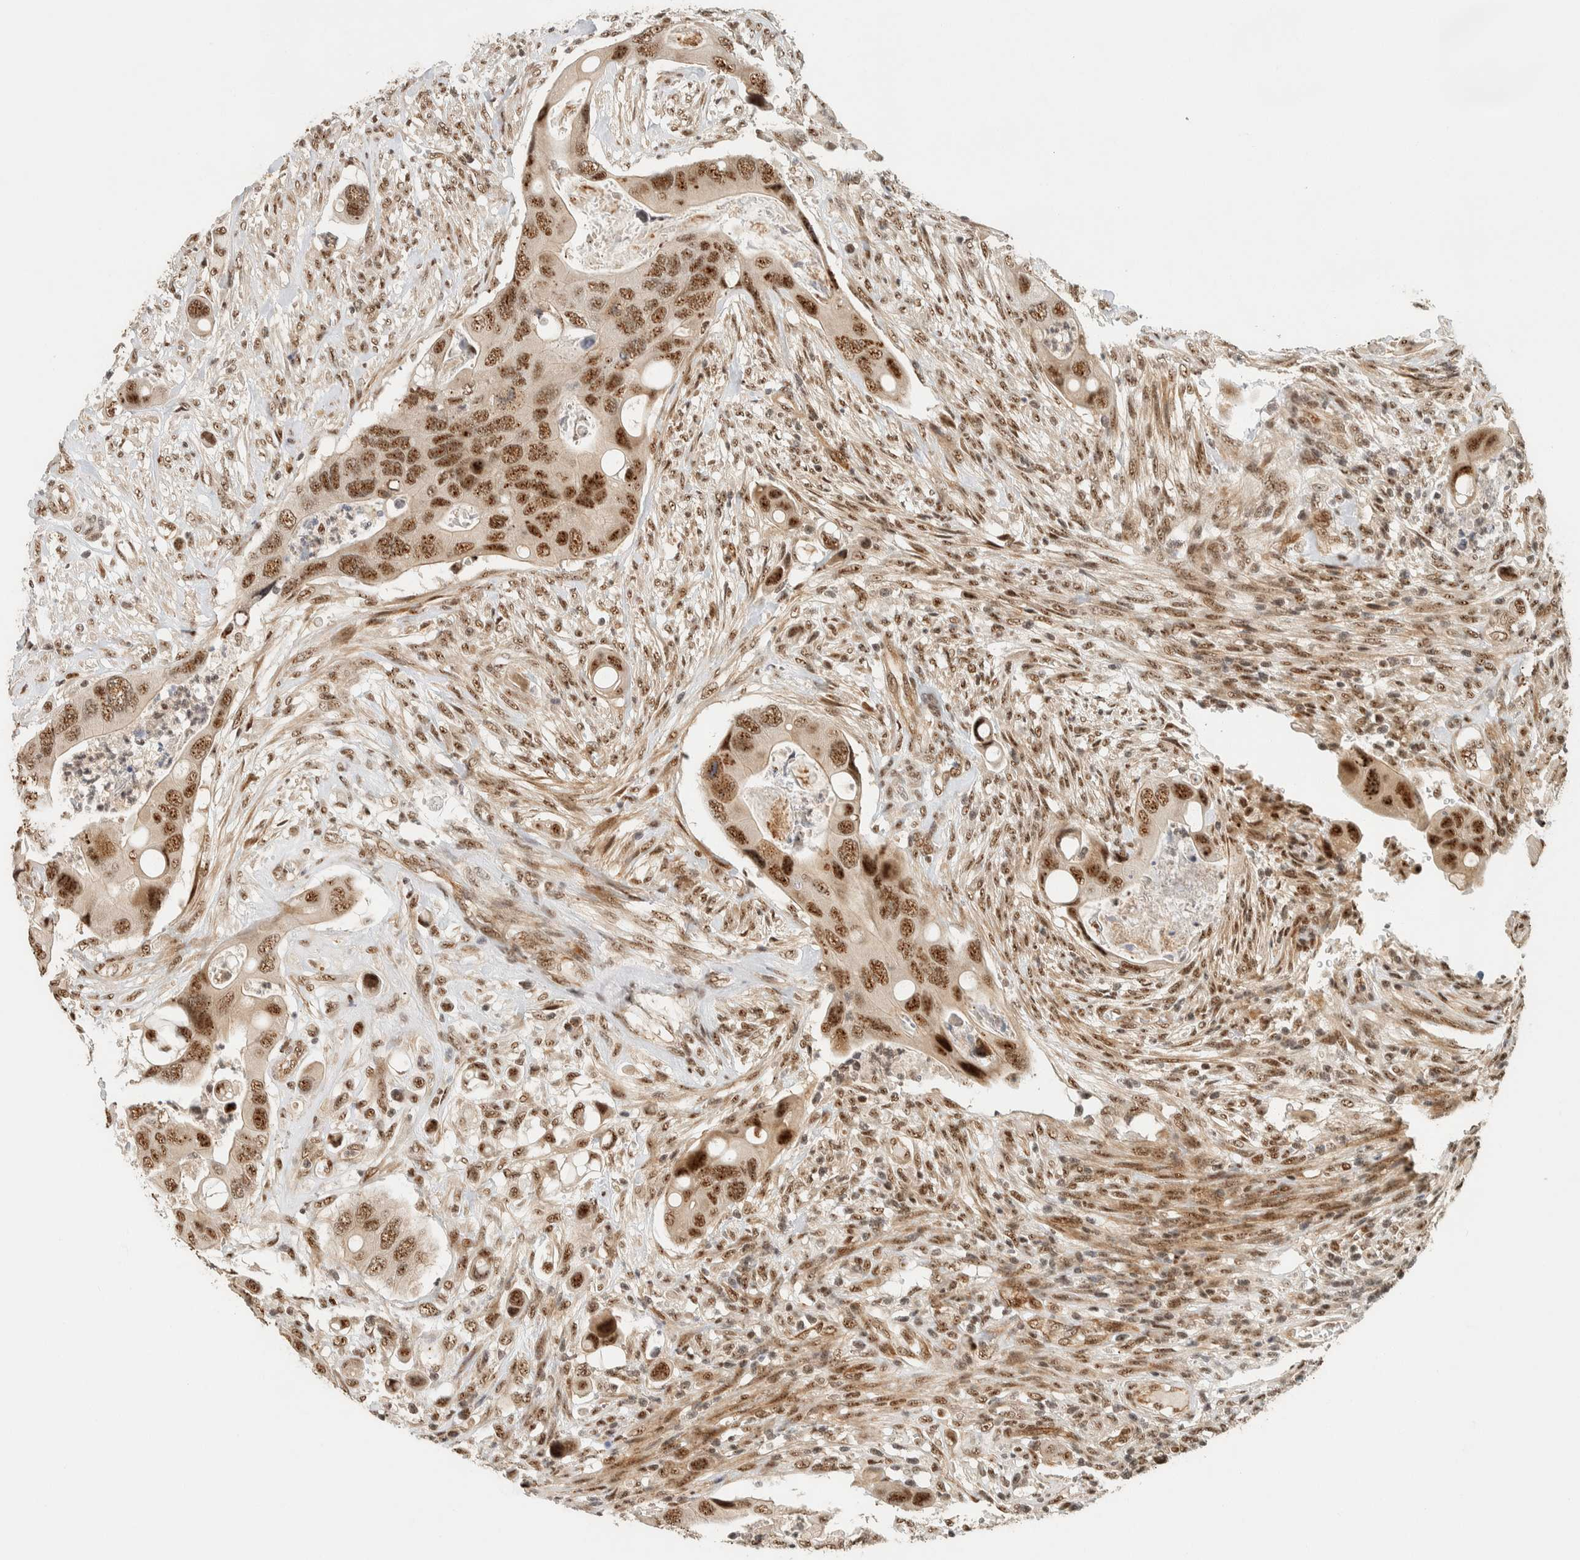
{"staining": {"intensity": "moderate", "quantity": ">75%", "location": "nuclear"}, "tissue": "colorectal cancer", "cell_type": "Tumor cells", "image_type": "cancer", "snomed": [{"axis": "morphology", "description": "Adenocarcinoma, NOS"}, {"axis": "topography", "description": "Rectum"}], "caption": "Colorectal adenocarcinoma stained for a protein exhibits moderate nuclear positivity in tumor cells.", "gene": "SIK1", "patient": {"sex": "female", "age": 57}}